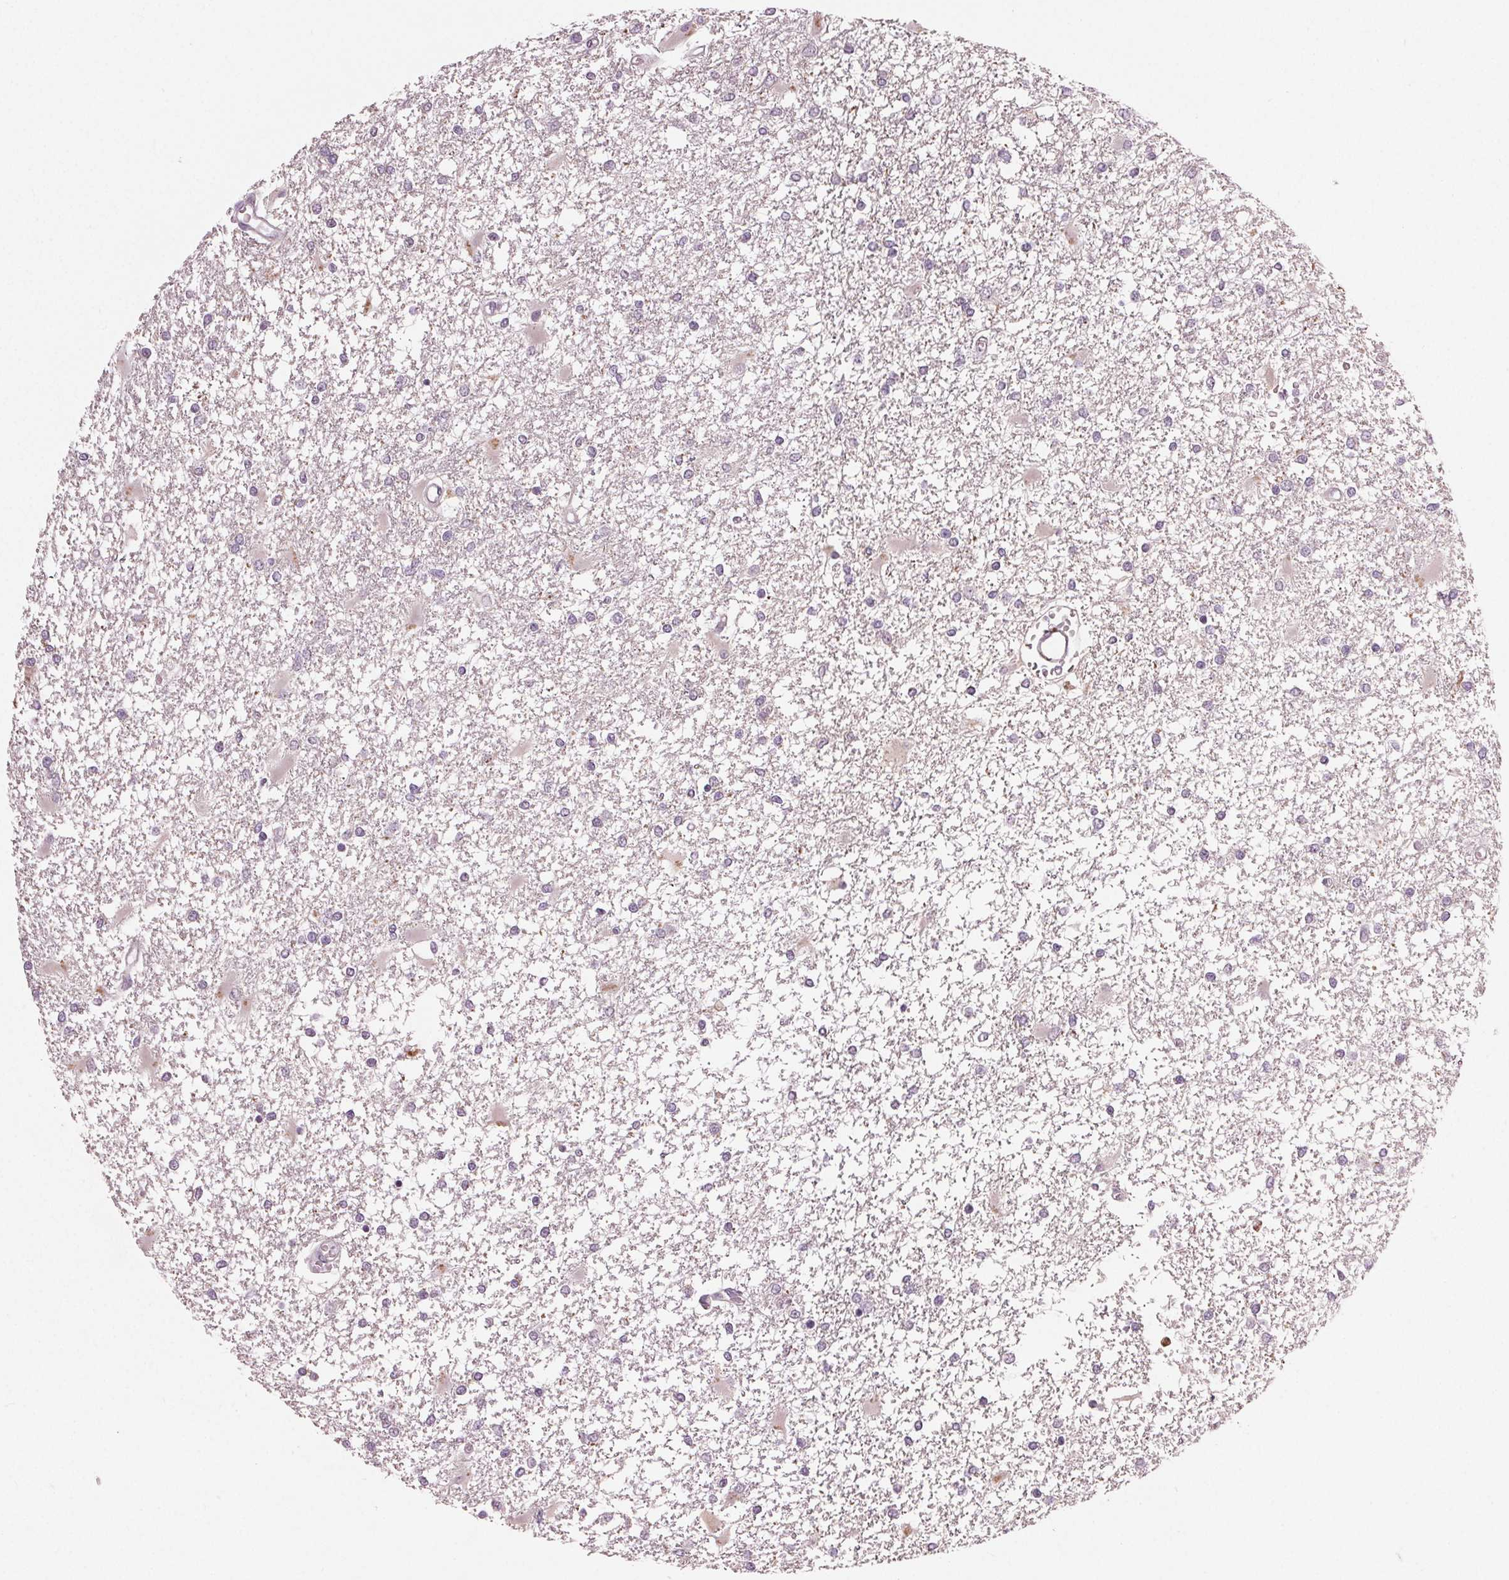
{"staining": {"intensity": "negative", "quantity": "none", "location": "none"}, "tissue": "glioma", "cell_type": "Tumor cells", "image_type": "cancer", "snomed": [{"axis": "morphology", "description": "Glioma, malignant, High grade"}, {"axis": "topography", "description": "Cerebral cortex"}], "caption": "Micrograph shows no protein staining in tumor cells of glioma tissue.", "gene": "ZNF605", "patient": {"sex": "male", "age": 79}}